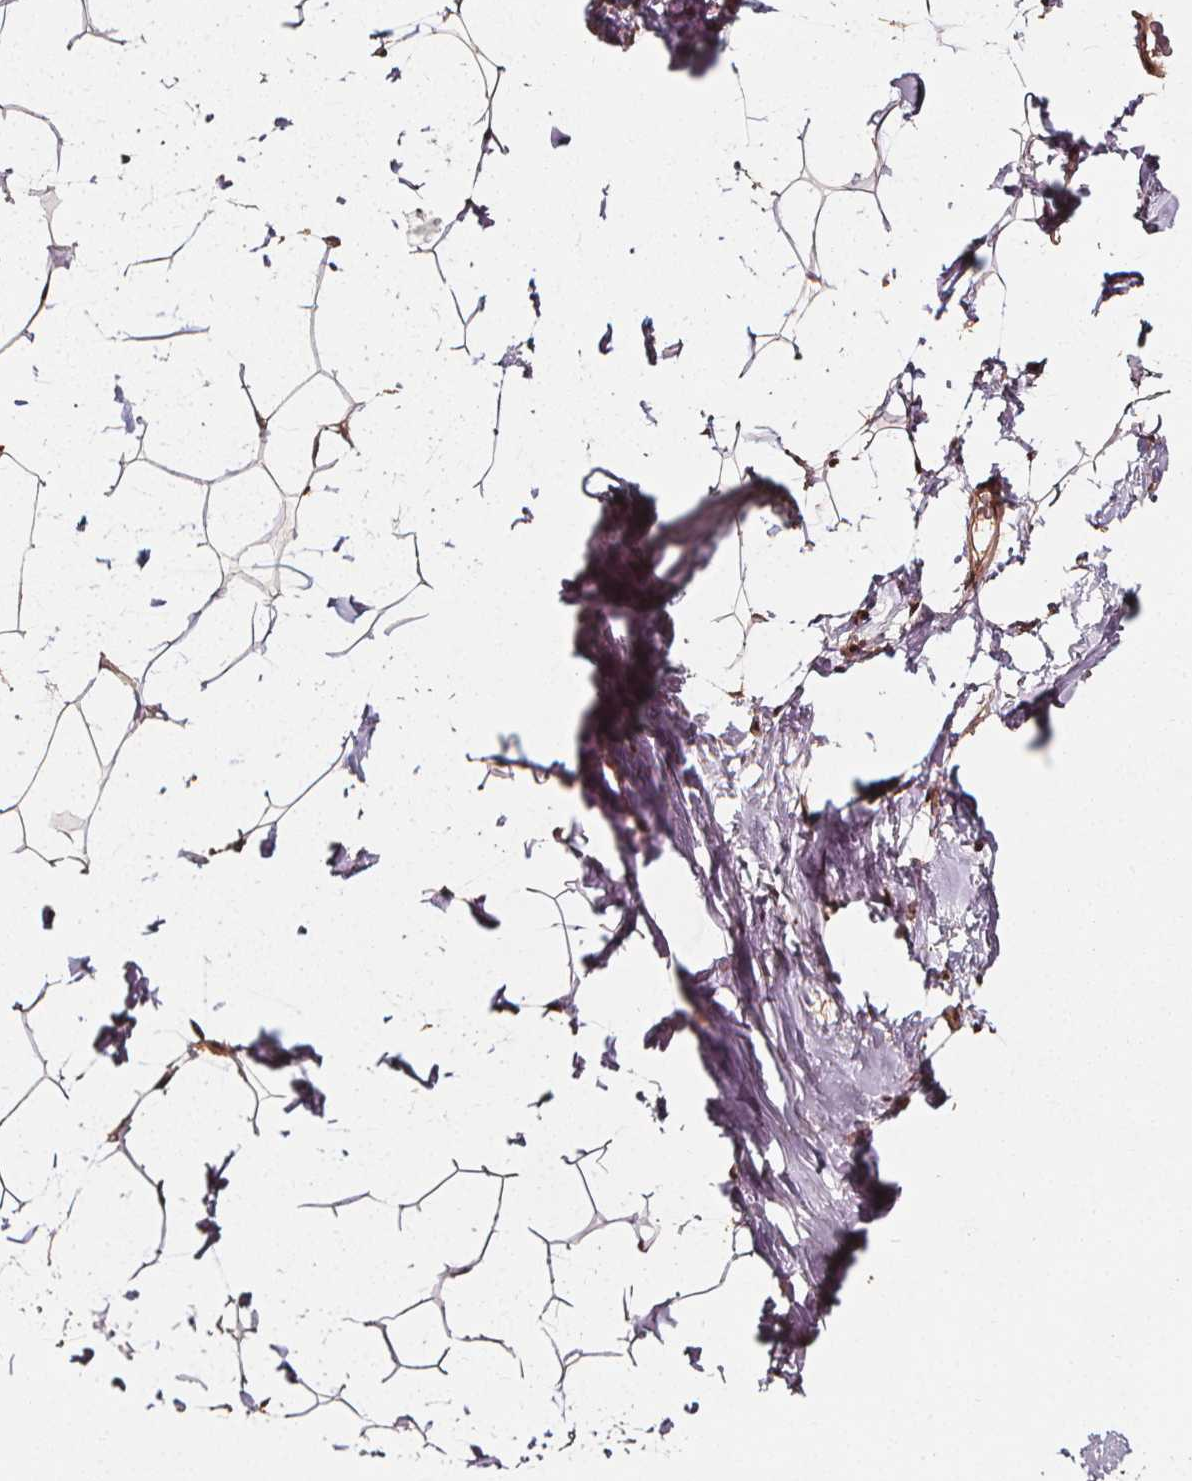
{"staining": {"intensity": "moderate", "quantity": "<25%", "location": "nuclear"}, "tissue": "breast", "cell_type": "Adipocytes", "image_type": "normal", "snomed": [{"axis": "morphology", "description": "Normal tissue, NOS"}, {"axis": "topography", "description": "Breast"}], "caption": "A low amount of moderate nuclear positivity is seen in about <25% of adipocytes in benign breast. (brown staining indicates protein expression, while blue staining denotes nuclei).", "gene": "EXOSC9", "patient": {"sex": "female", "age": 32}}